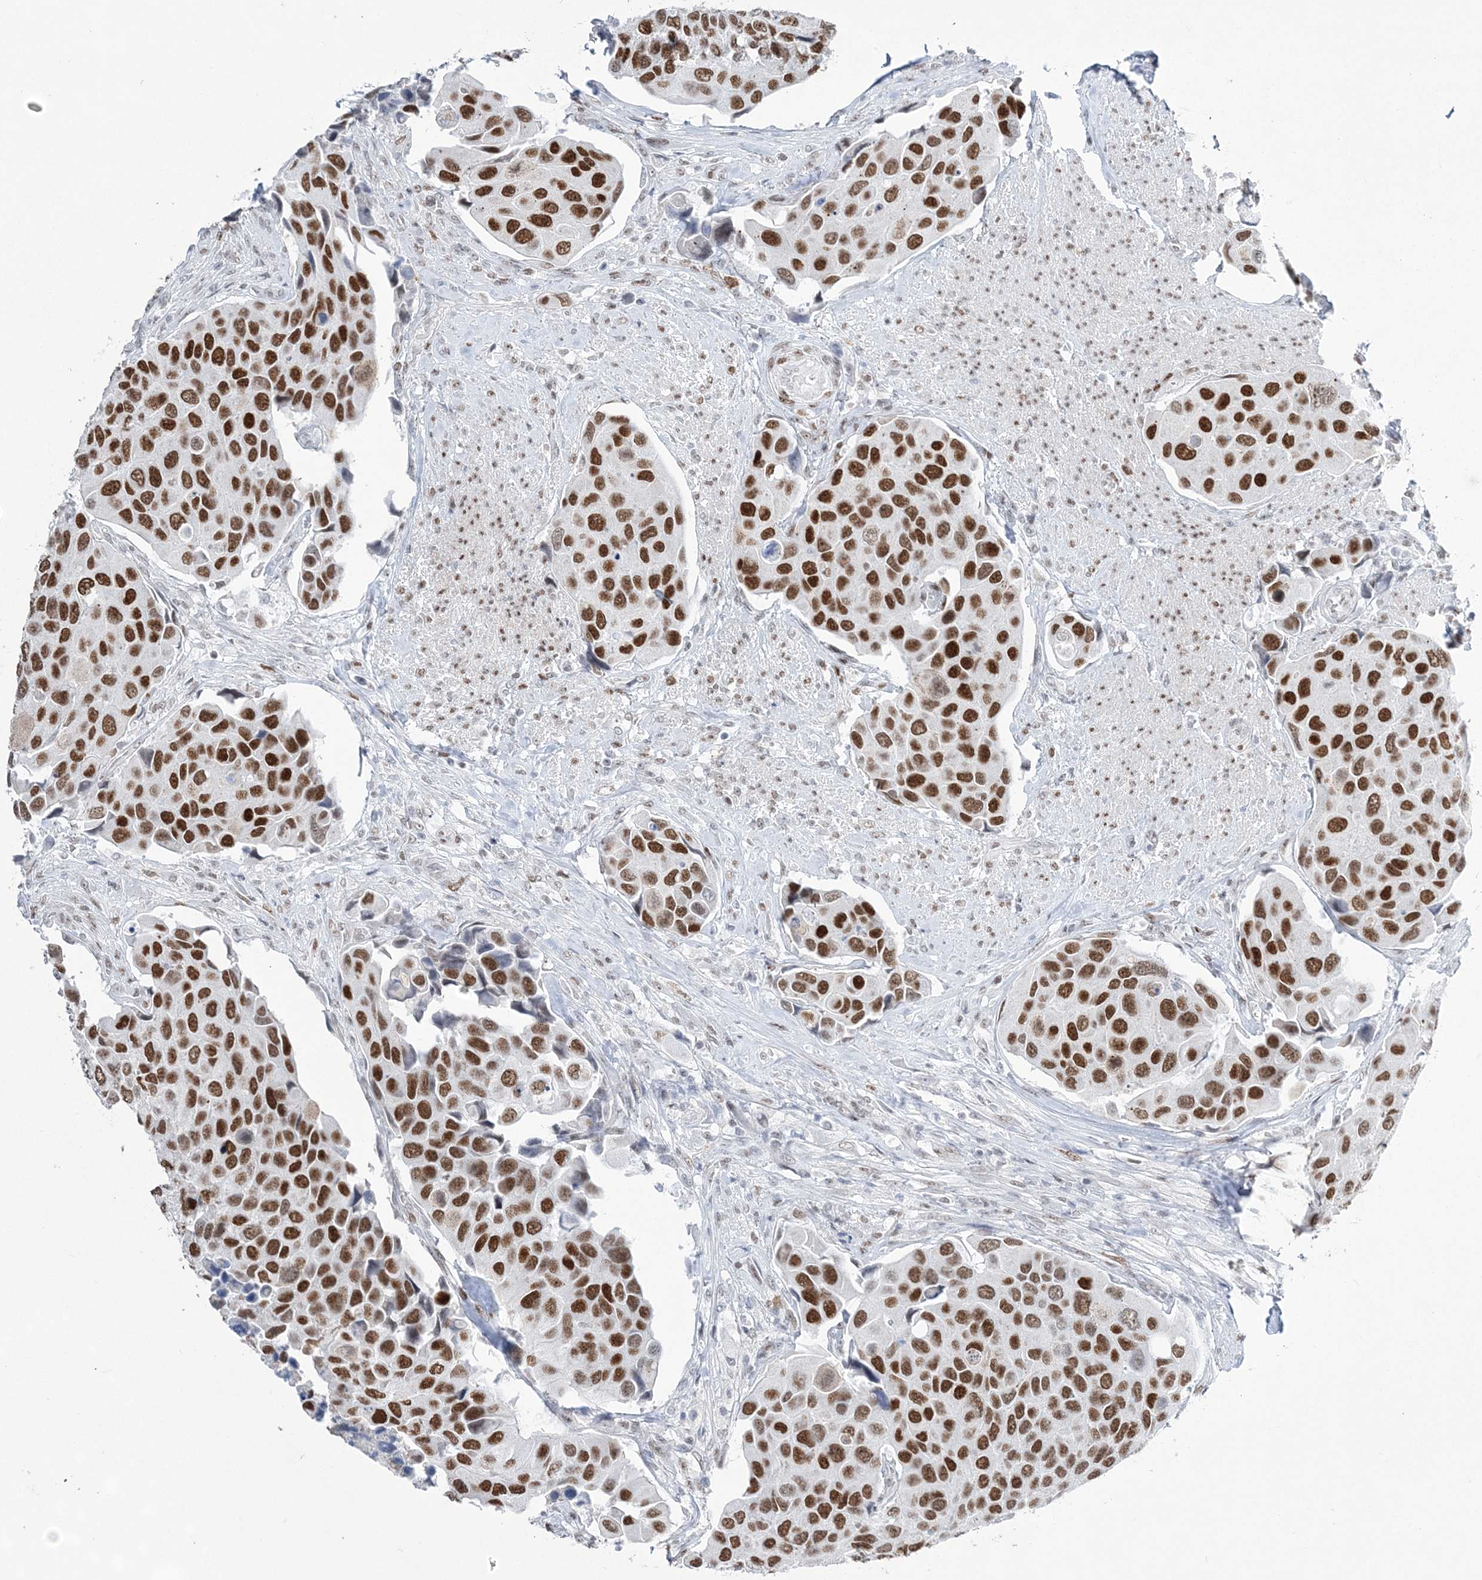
{"staining": {"intensity": "strong", "quantity": ">75%", "location": "nuclear"}, "tissue": "urothelial cancer", "cell_type": "Tumor cells", "image_type": "cancer", "snomed": [{"axis": "morphology", "description": "Urothelial carcinoma, High grade"}, {"axis": "topography", "description": "Urinary bladder"}], "caption": "IHC histopathology image of human urothelial cancer stained for a protein (brown), which demonstrates high levels of strong nuclear staining in approximately >75% of tumor cells.", "gene": "ZBTB7A", "patient": {"sex": "male", "age": 74}}